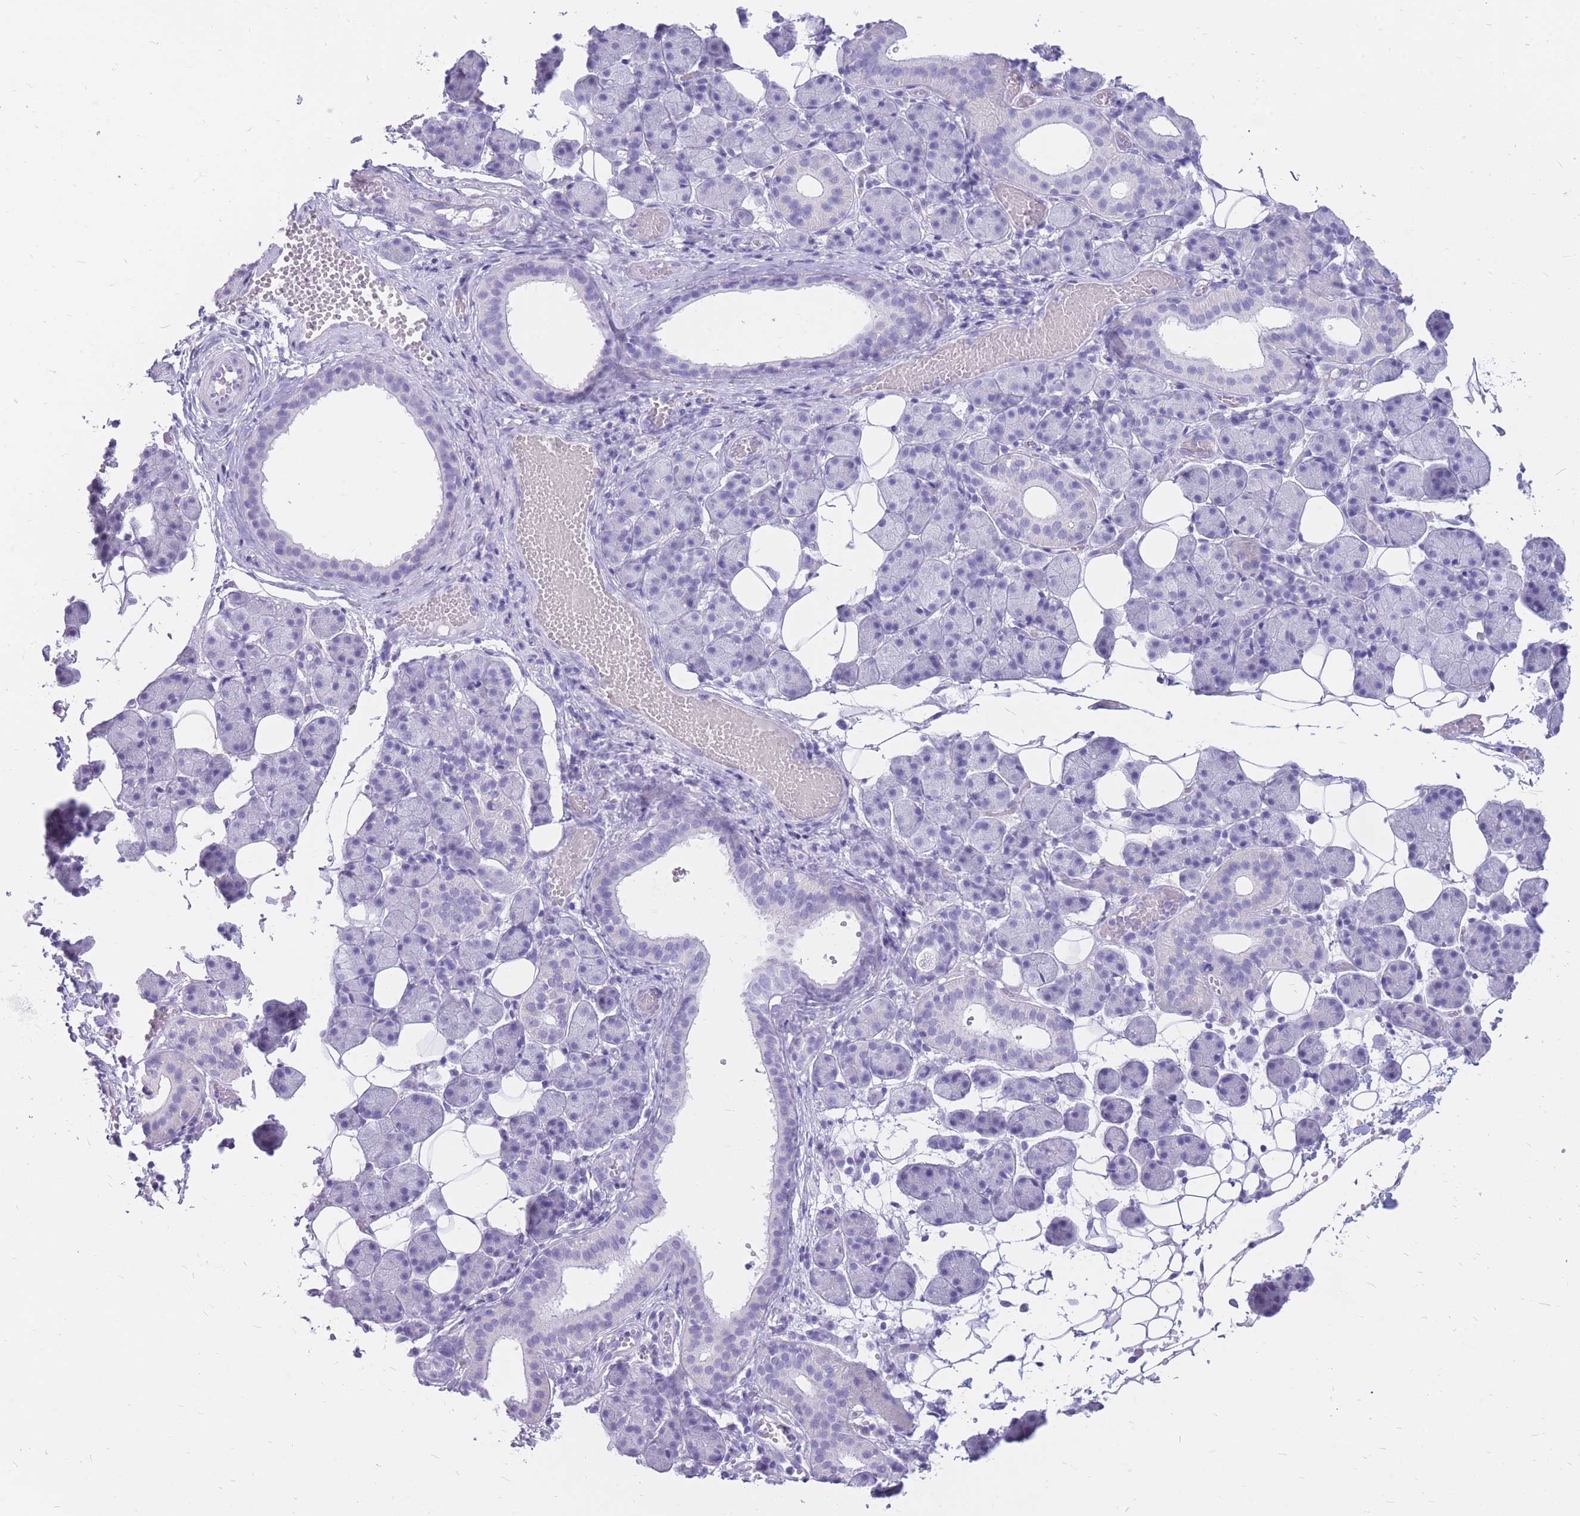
{"staining": {"intensity": "negative", "quantity": "none", "location": "none"}, "tissue": "salivary gland", "cell_type": "Glandular cells", "image_type": "normal", "snomed": [{"axis": "morphology", "description": "Normal tissue, NOS"}, {"axis": "topography", "description": "Salivary gland"}], "caption": "IHC photomicrograph of normal salivary gland: salivary gland stained with DAB reveals no significant protein expression in glandular cells.", "gene": "CYP21A2", "patient": {"sex": "female", "age": 33}}